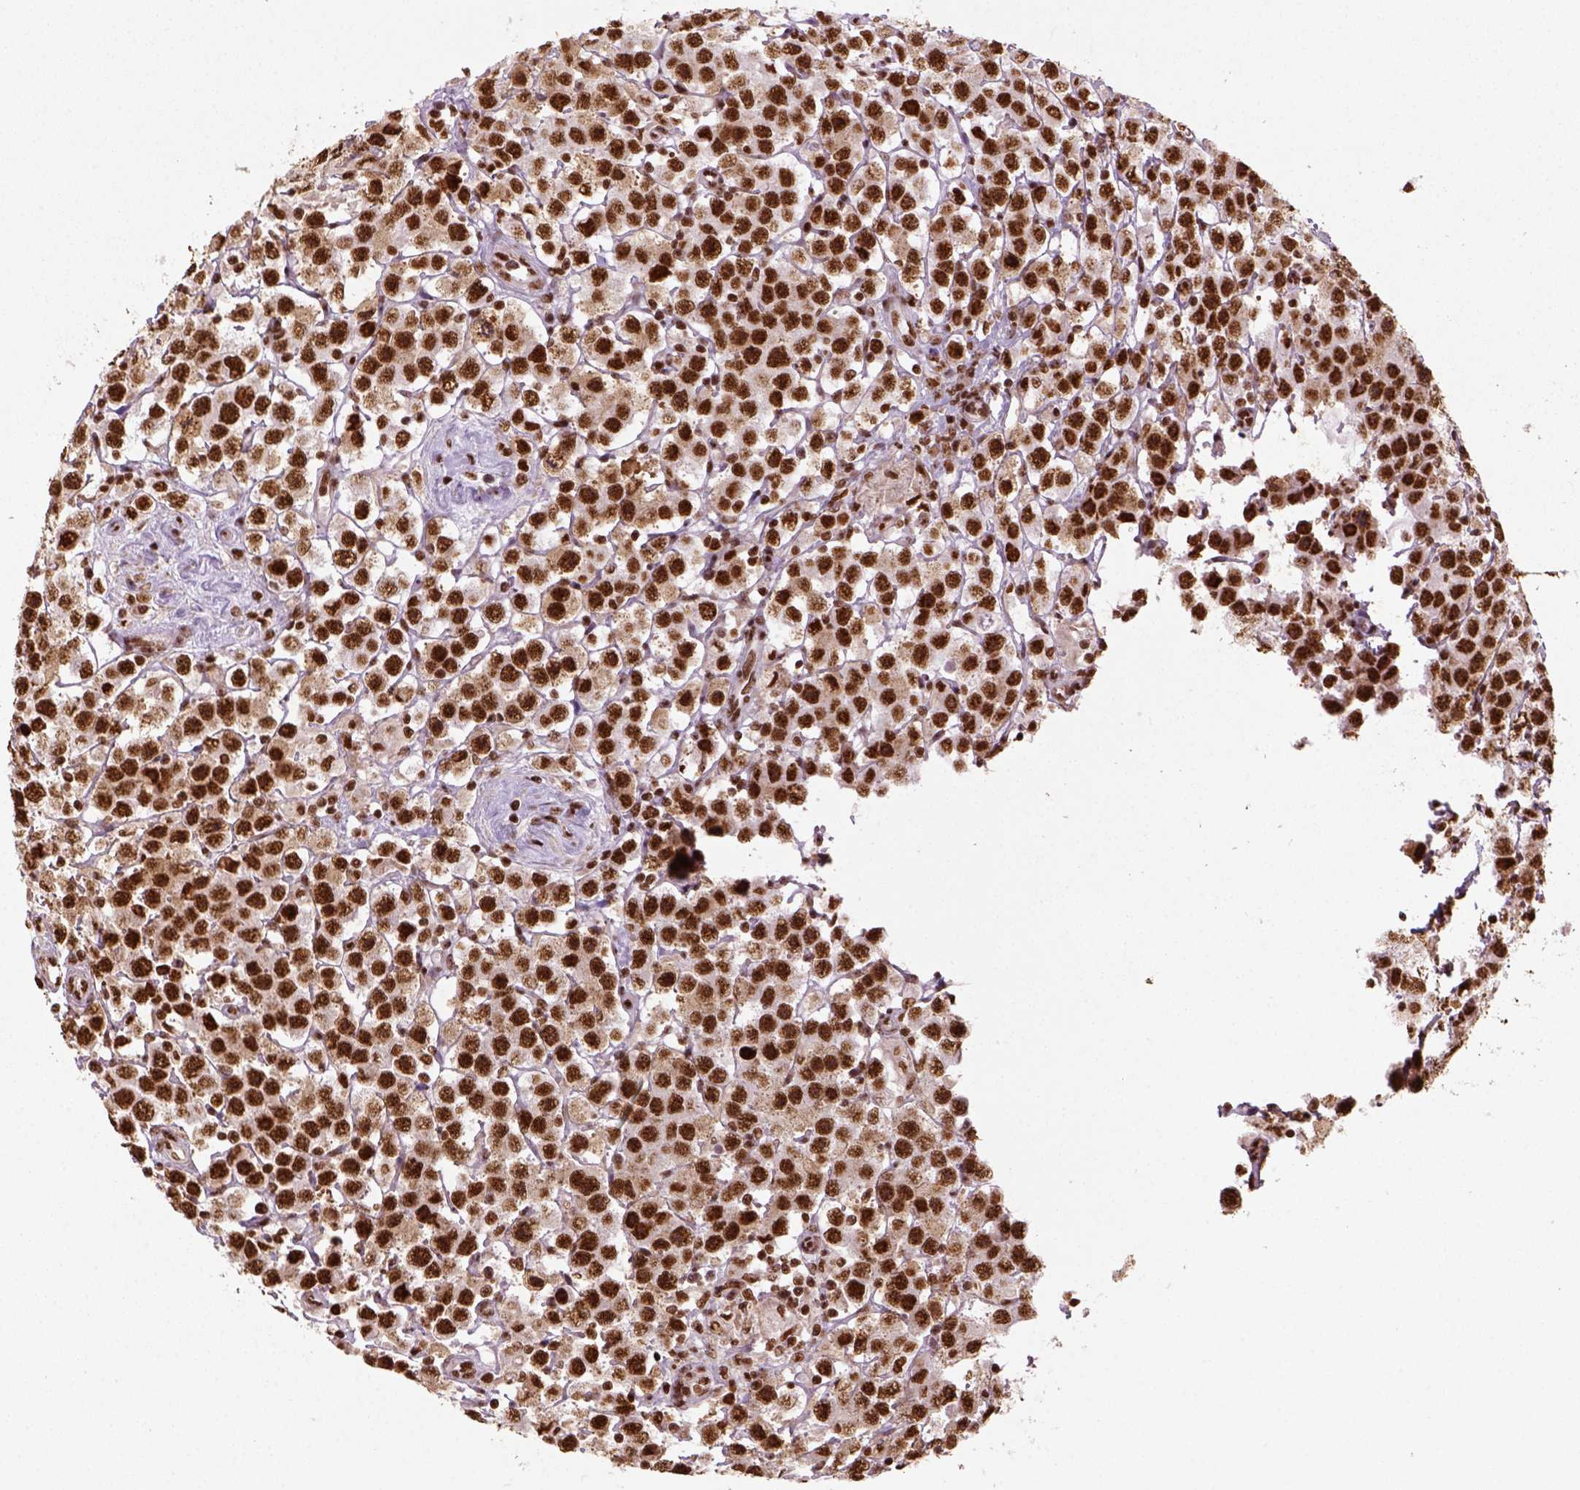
{"staining": {"intensity": "strong", "quantity": ">75%", "location": "nuclear"}, "tissue": "testis cancer", "cell_type": "Tumor cells", "image_type": "cancer", "snomed": [{"axis": "morphology", "description": "Seminoma, NOS"}, {"axis": "topography", "description": "Testis"}], "caption": "Protein staining demonstrates strong nuclear staining in approximately >75% of tumor cells in testis seminoma.", "gene": "CCAR1", "patient": {"sex": "male", "age": 45}}